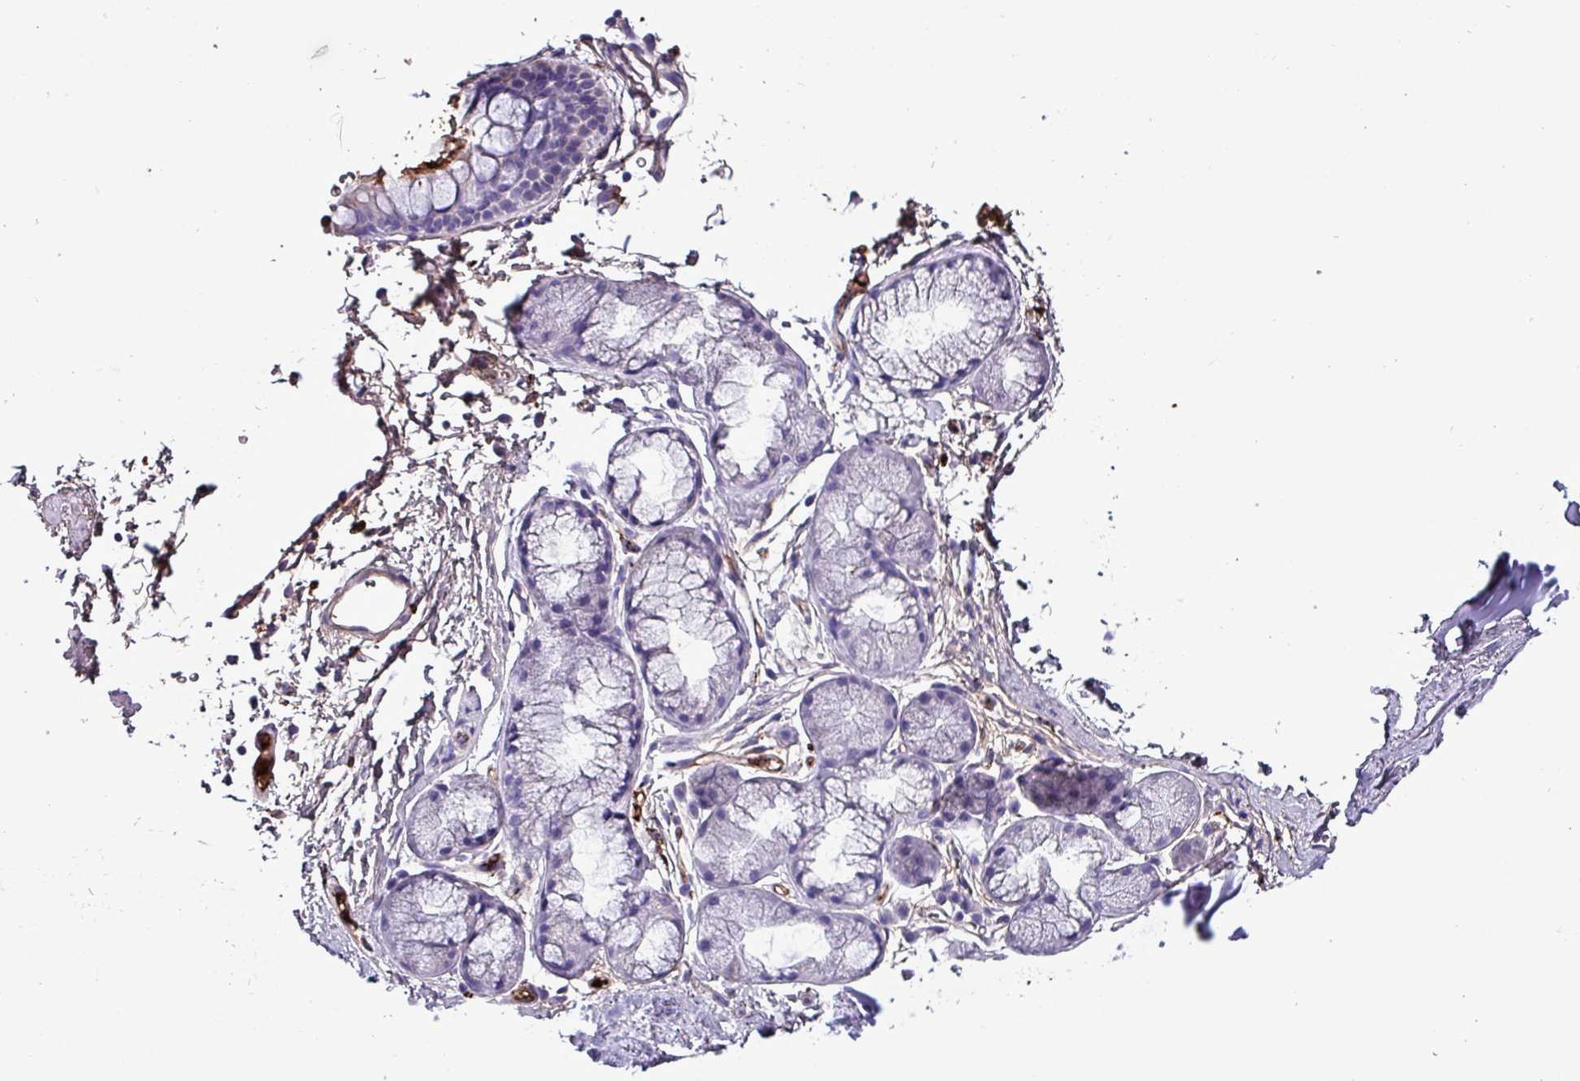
{"staining": {"intensity": "weak", "quantity": "25%-75%", "location": "cytoplasmic/membranous"}, "tissue": "soft tissue", "cell_type": "Fibroblasts", "image_type": "normal", "snomed": [{"axis": "morphology", "description": "Normal tissue, NOS"}, {"axis": "topography", "description": "Lymph node"}, {"axis": "topography", "description": "Cartilage tissue"}, {"axis": "topography", "description": "Bronchus"}], "caption": "DAB immunohistochemical staining of benign soft tissue exhibits weak cytoplasmic/membranous protein staining in approximately 25%-75% of fibroblasts.", "gene": "HPR", "patient": {"sex": "female", "age": 70}}